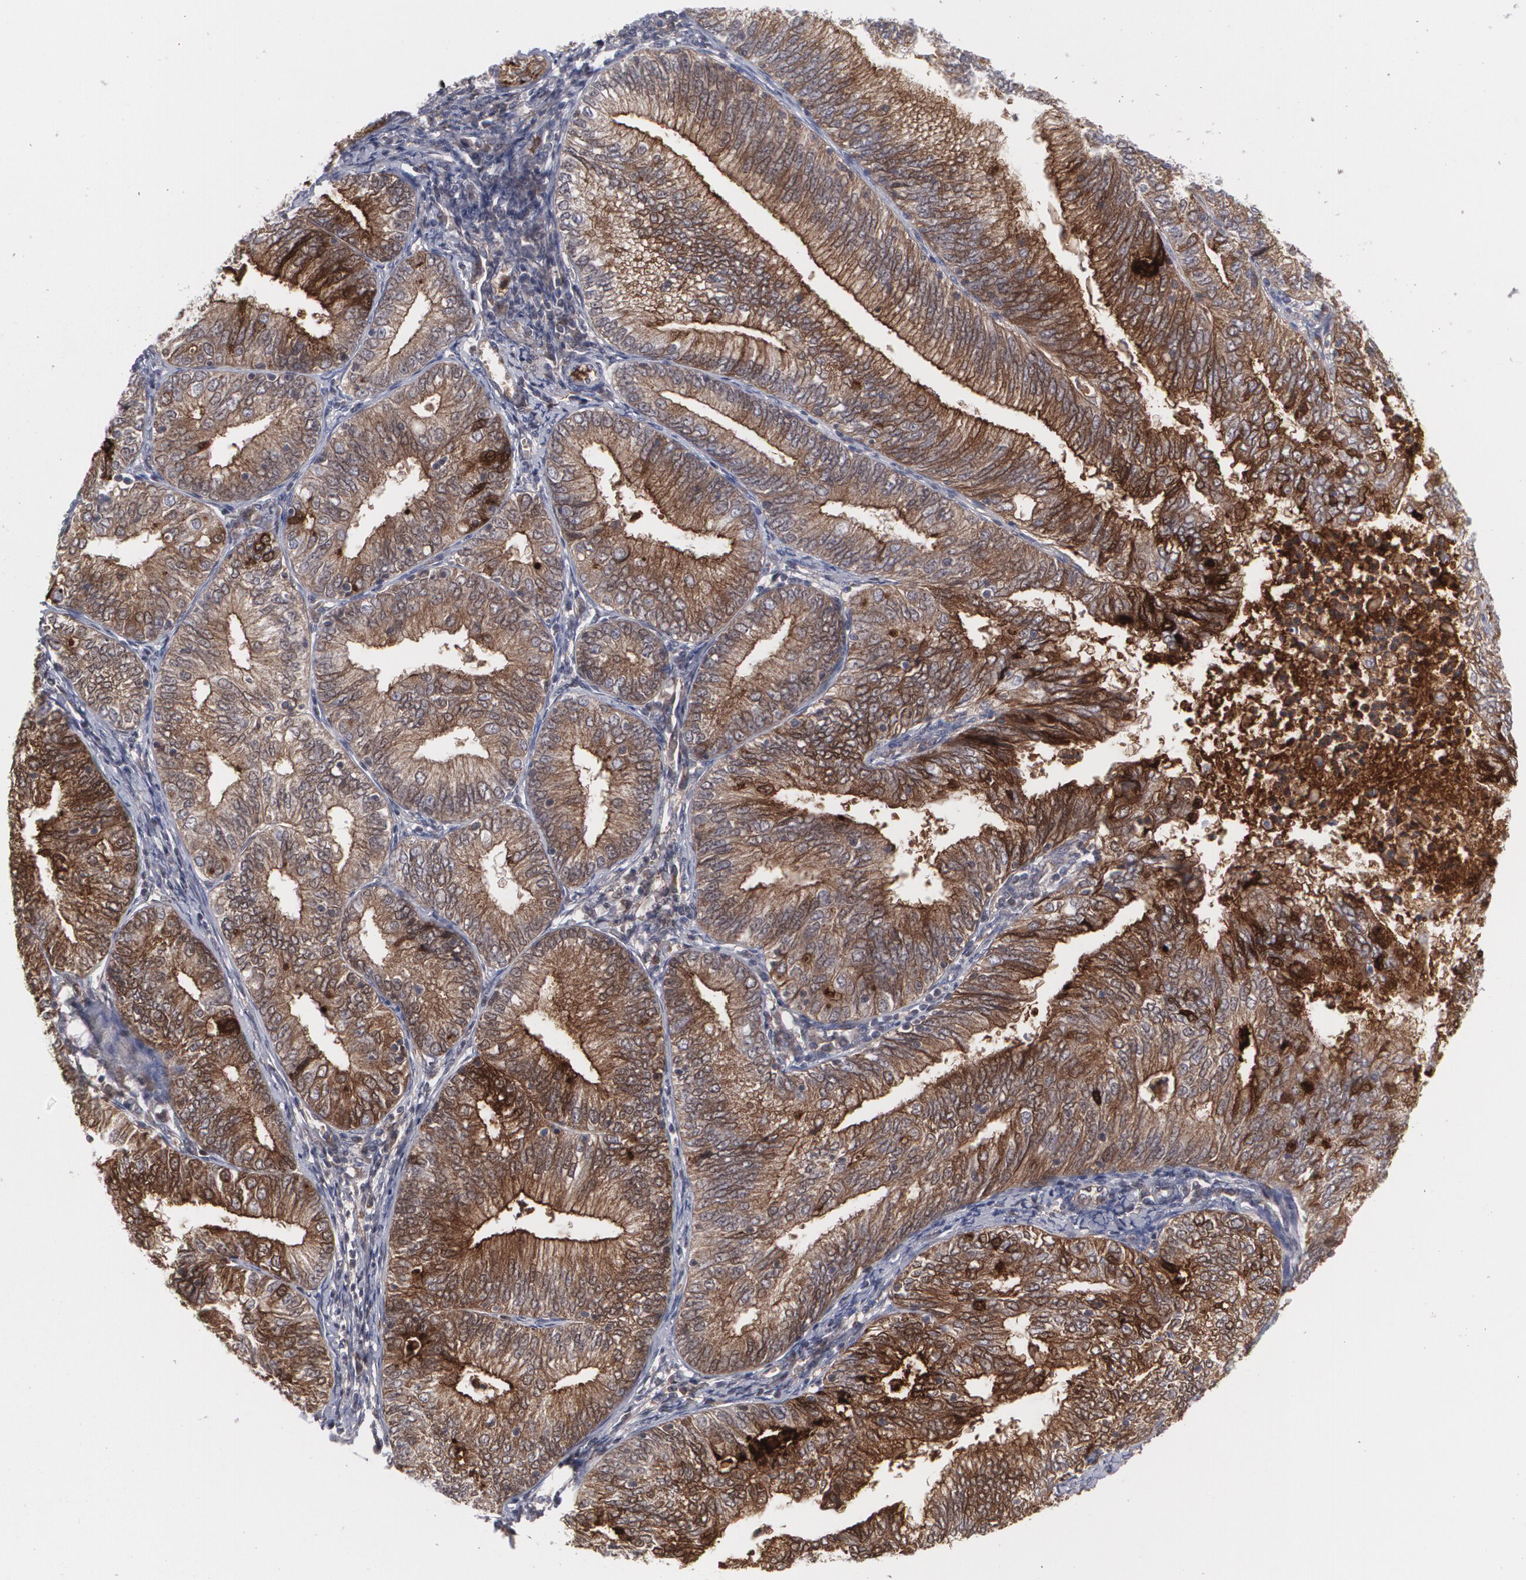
{"staining": {"intensity": "moderate", "quantity": ">75%", "location": "cytoplasmic/membranous"}, "tissue": "endometrial cancer", "cell_type": "Tumor cells", "image_type": "cancer", "snomed": [{"axis": "morphology", "description": "Adenocarcinoma, NOS"}, {"axis": "topography", "description": "Endometrium"}], "caption": "Immunohistochemistry of human endometrial adenocarcinoma shows medium levels of moderate cytoplasmic/membranous expression in approximately >75% of tumor cells. The staining was performed using DAB (3,3'-diaminobenzidine) to visualize the protein expression in brown, while the nuclei were stained in blue with hematoxylin (Magnification: 20x).", "gene": "LRG1", "patient": {"sex": "female", "age": 56}}